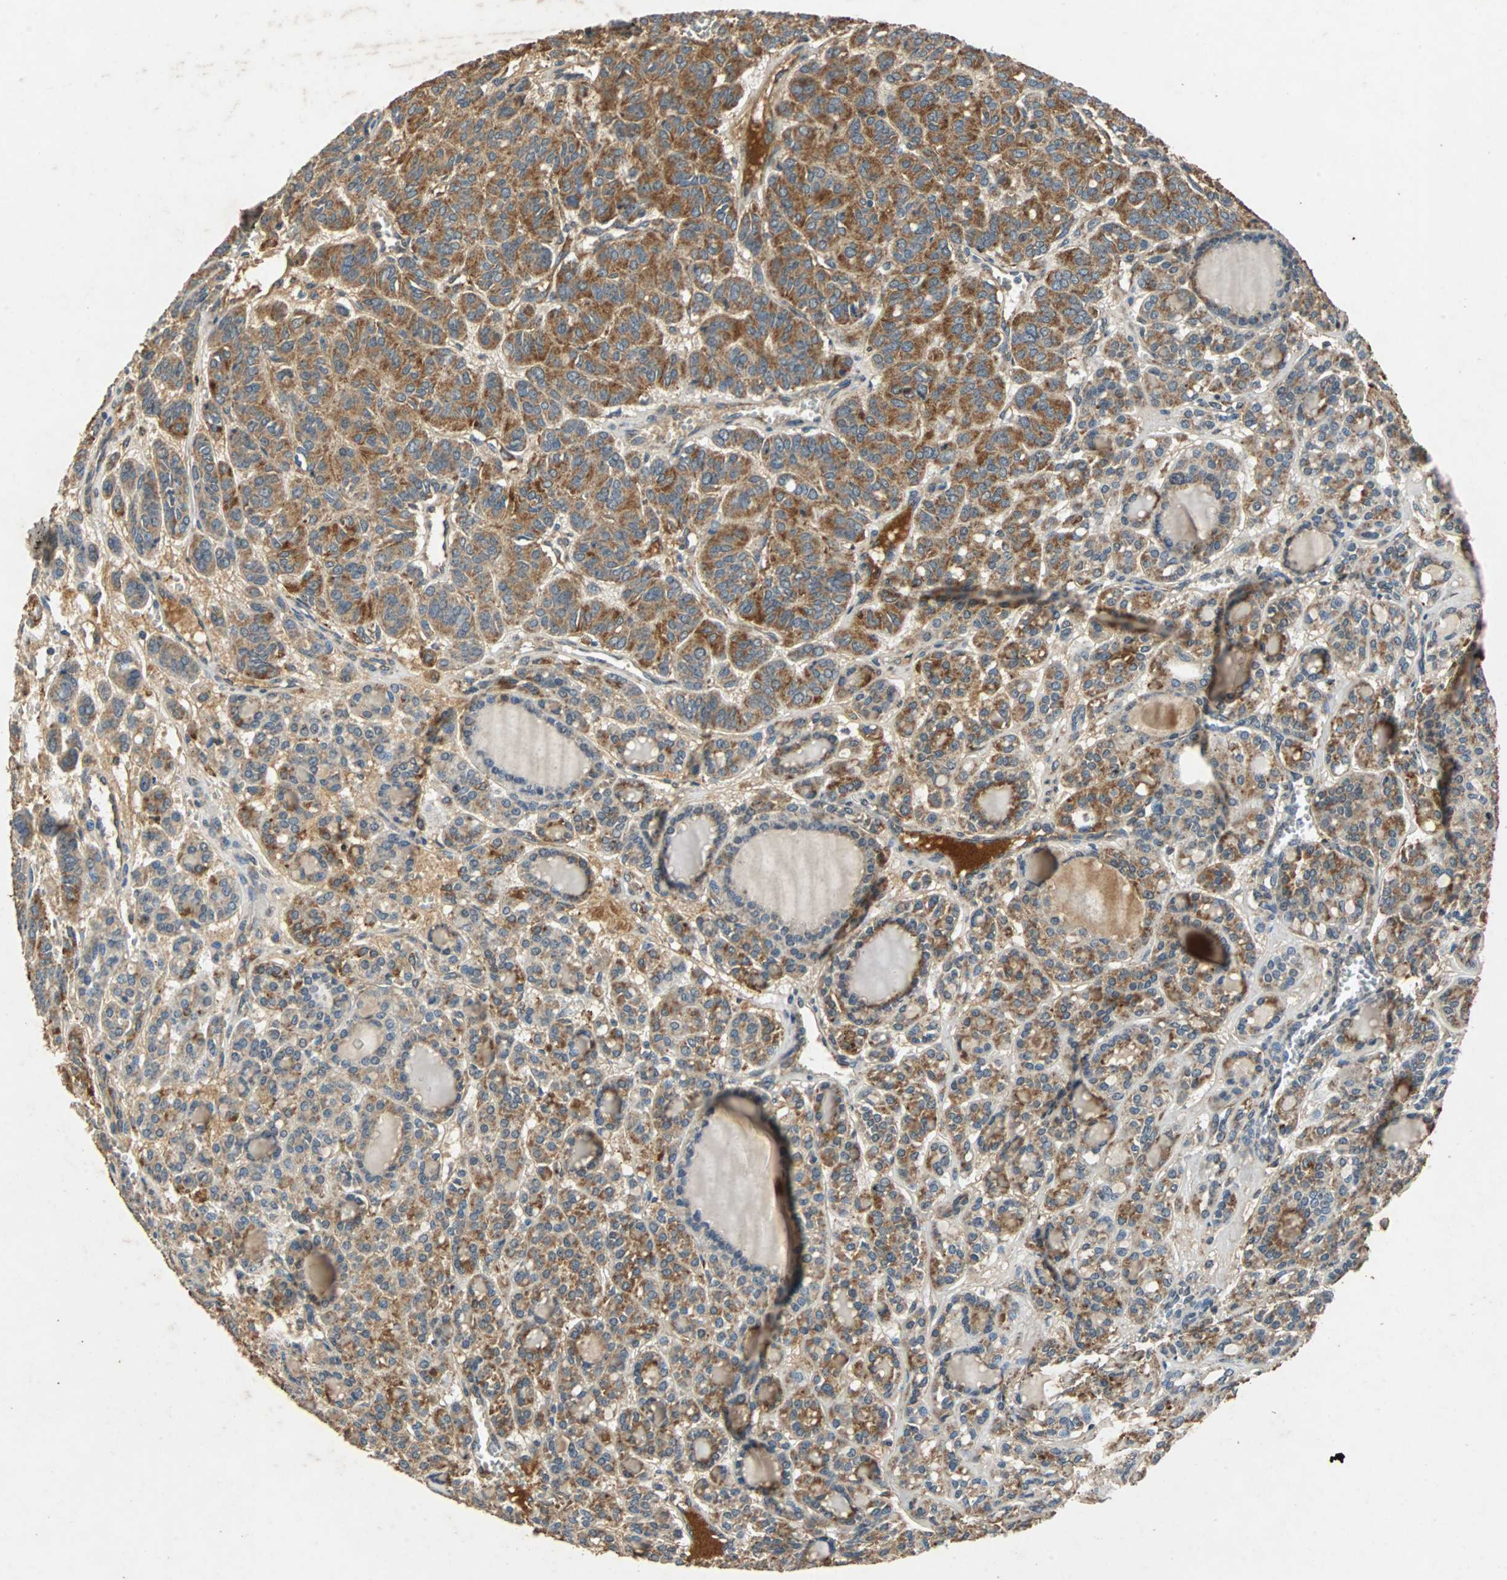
{"staining": {"intensity": "strong", "quantity": ">75%", "location": "cytoplasmic/membranous"}, "tissue": "thyroid cancer", "cell_type": "Tumor cells", "image_type": "cancer", "snomed": [{"axis": "morphology", "description": "Follicular adenoma carcinoma, NOS"}, {"axis": "topography", "description": "Thyroid gland"}], "caption": "Immunohistochemistry (IHC) staining of thyroid cancer, which displays high levels of strong cytoplasmic/membranous staining in approximately >75% of tumor cells indicating strong cytoplasmic/membranous protein positivity. The staining was performed using DAB (3,3'-diaminobenzidine) (brown) for protein detection and nuclei were counterstained in hematoxylin (blue).", "gene": "NAA10", "patient": {"sex": "female", "age": 71}}